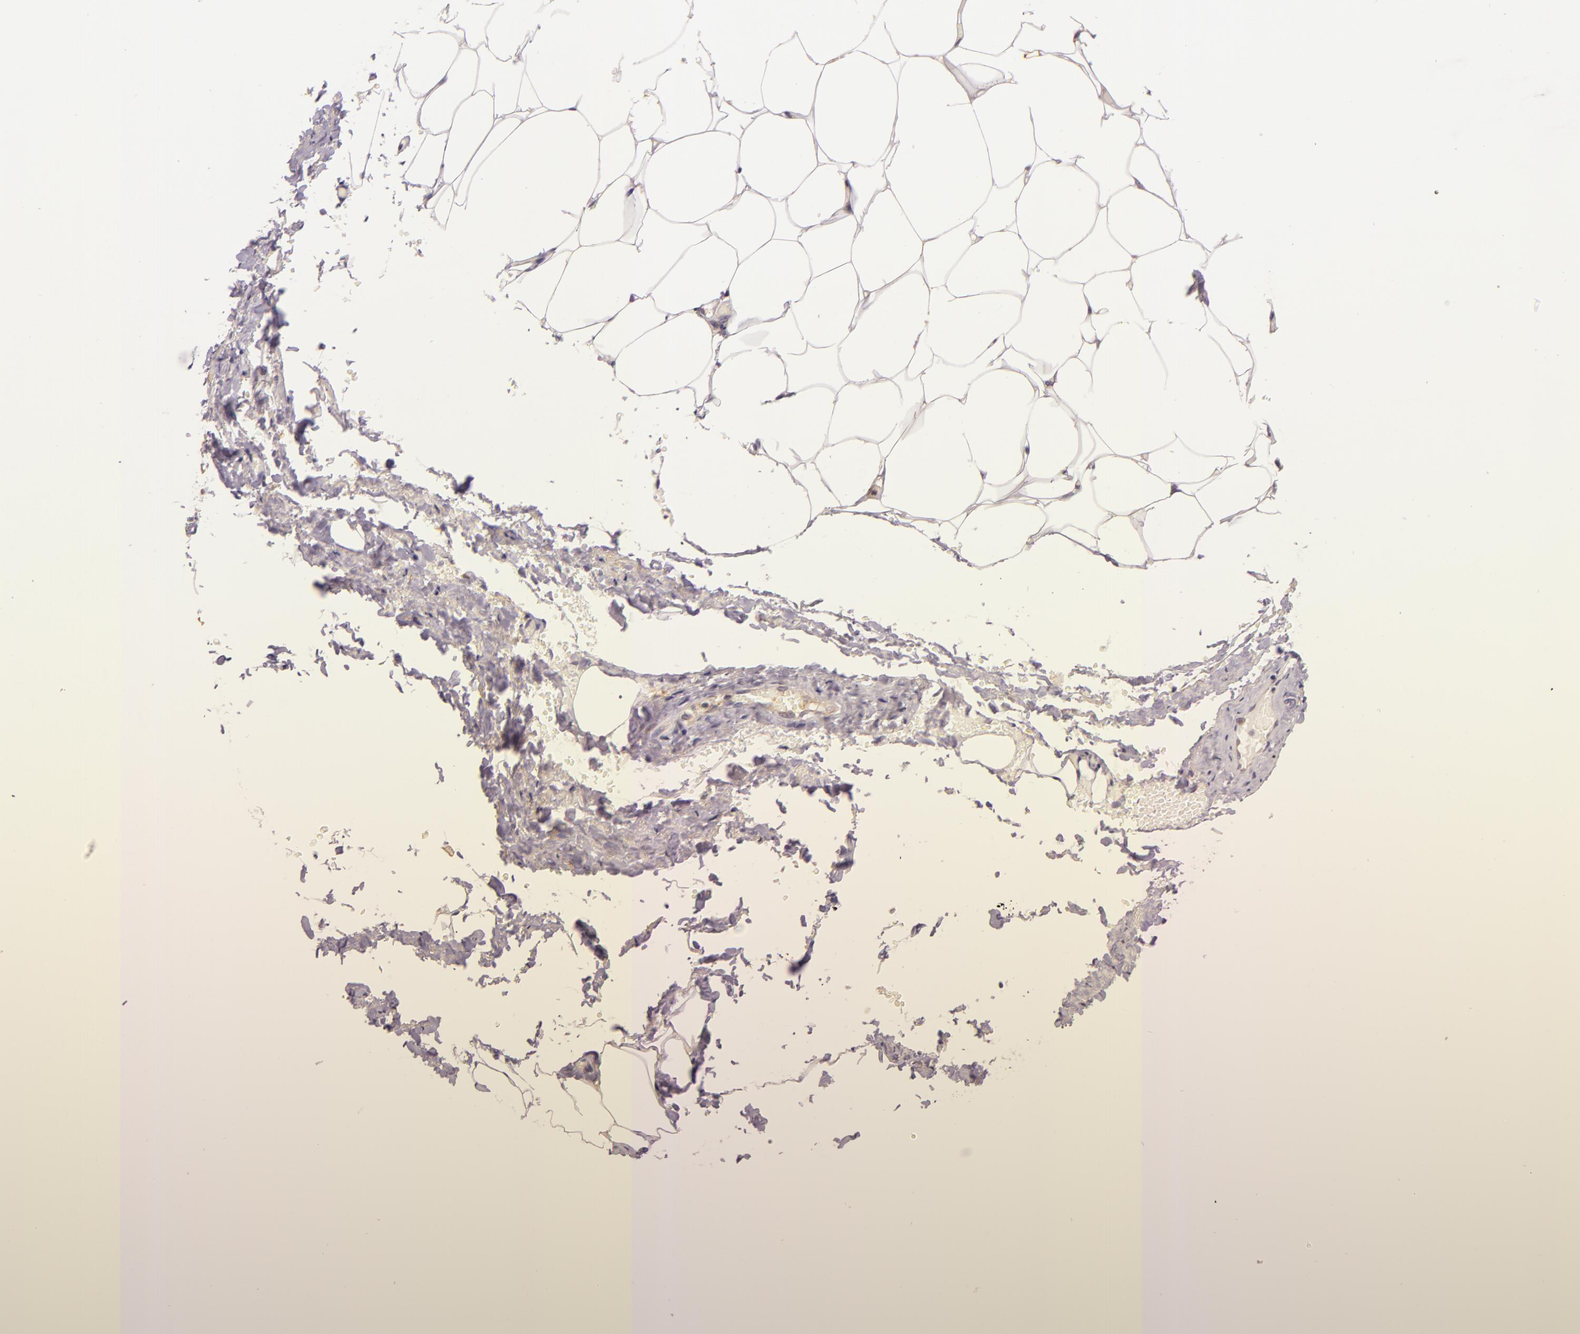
{"staining": {"intensity": "negative", "quantity": "none", "location": "none"}, "tissue": "adipose tissue", "cell_type": "Adipocytes", "image_type": "normal", "snomed": [{"axis": "morphology", "description": "Normal tissue, NOS"}, {"axis": "topography", "description": "Soft tissue"}, {"axis": "topography", "description": "Peripheral nerve tissue"}], "caption": "This image is of benign adipose tissue stained with immunohistochemistry (IHC) to label a protein in brown with the nuclei are counter-stained blue. There is no staining in adipocytes. Nuclei are stained in blue.", "gene": "ARMH4", "patient": {"sex": "female", "age": 68}}